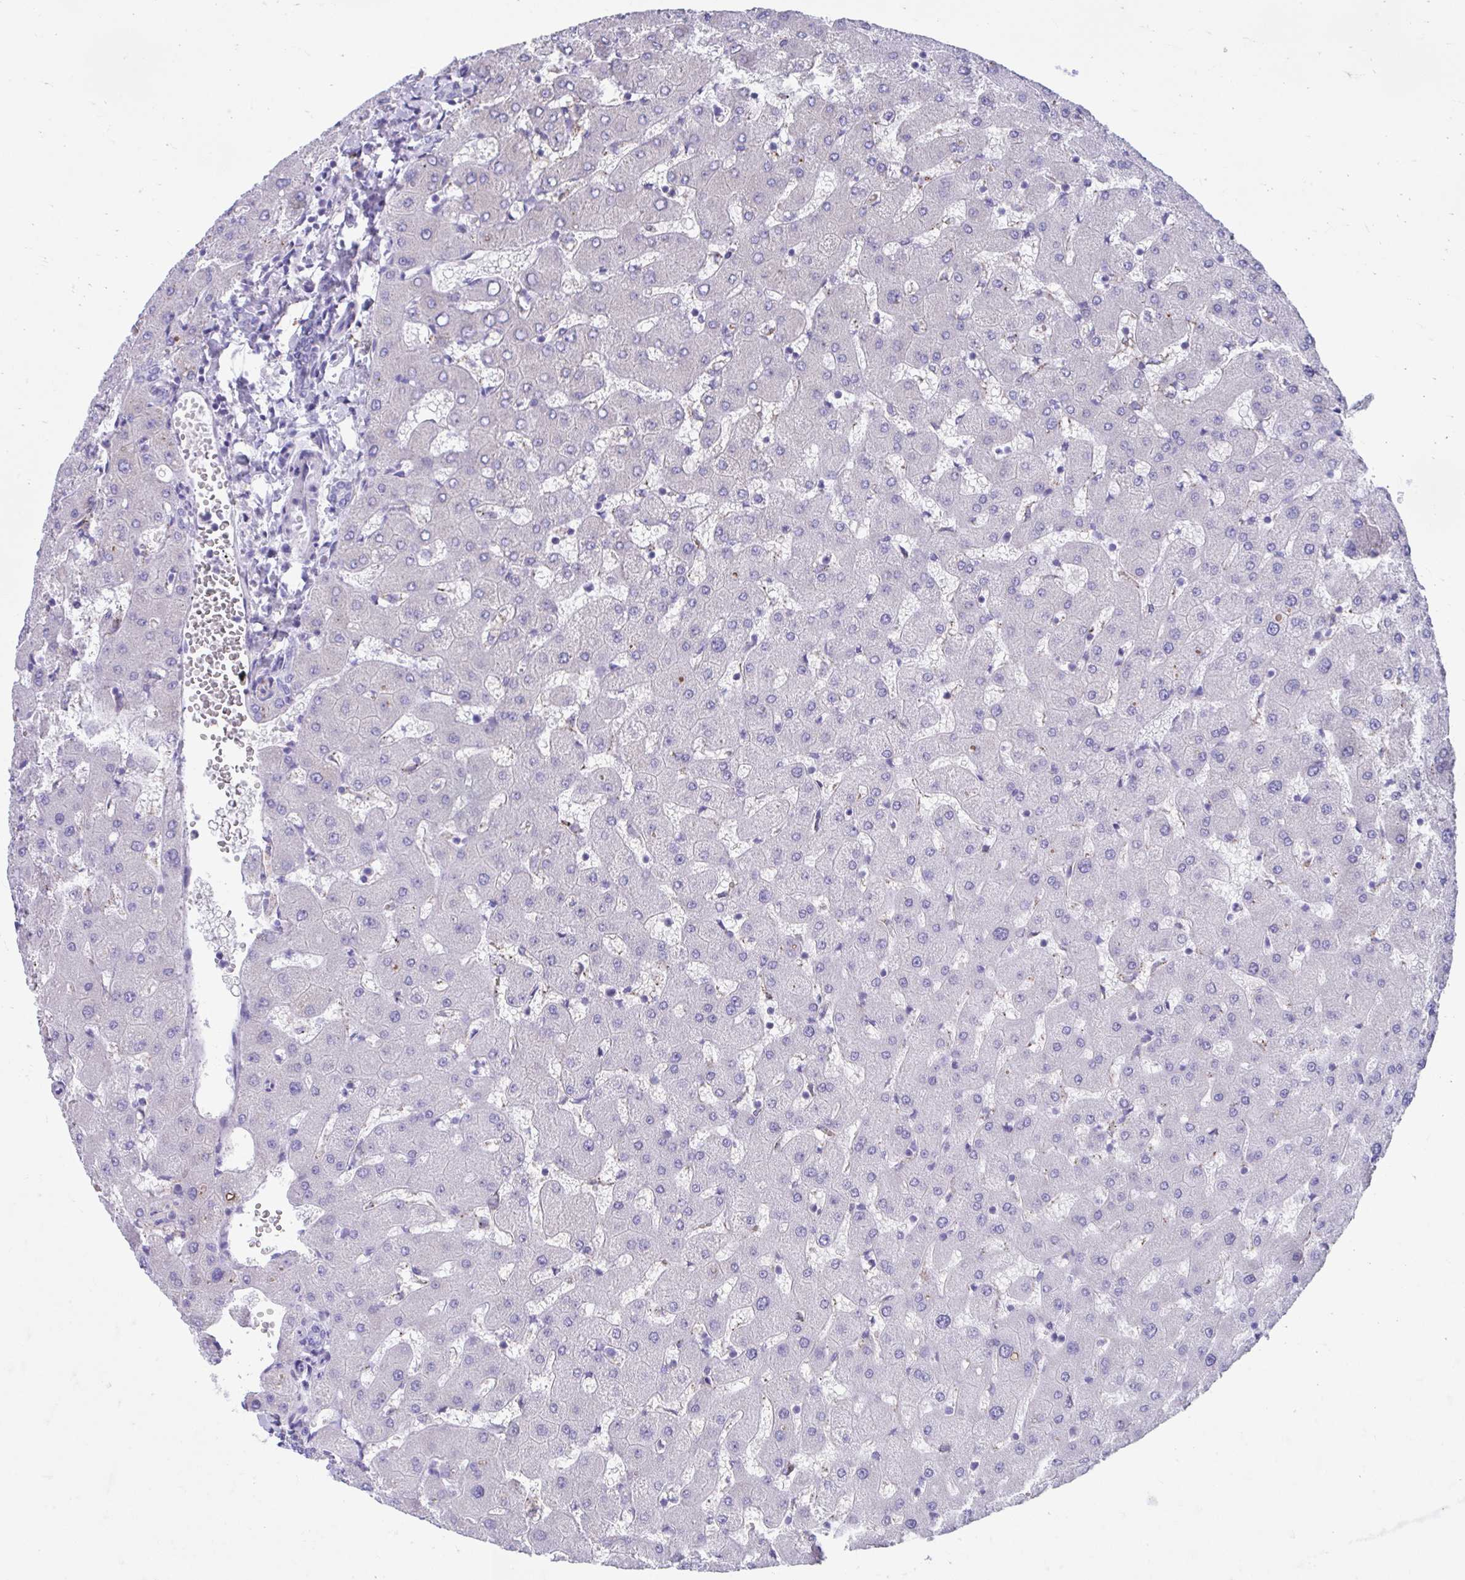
{"staining": {"intensity": "negative", "quantity": "none", "location": "none"}, "tissue": "liver", "cell_type": "Cholangiocytes", "image_type": "normal", "snomed": [{"axis": "morphology", "description": "Normal tissue, NOS"}, {"axis": "topography", "description": "Liver"}], "caption": "Cholangiocytes are negative for protein expression in benign human liver. (DAB (3,3'-diaminobenzidine) IHC visualized using brightfield microscopy, high magnification).", "gene": "SMIM9", "patient": {"sex": "female", "age": 63}}